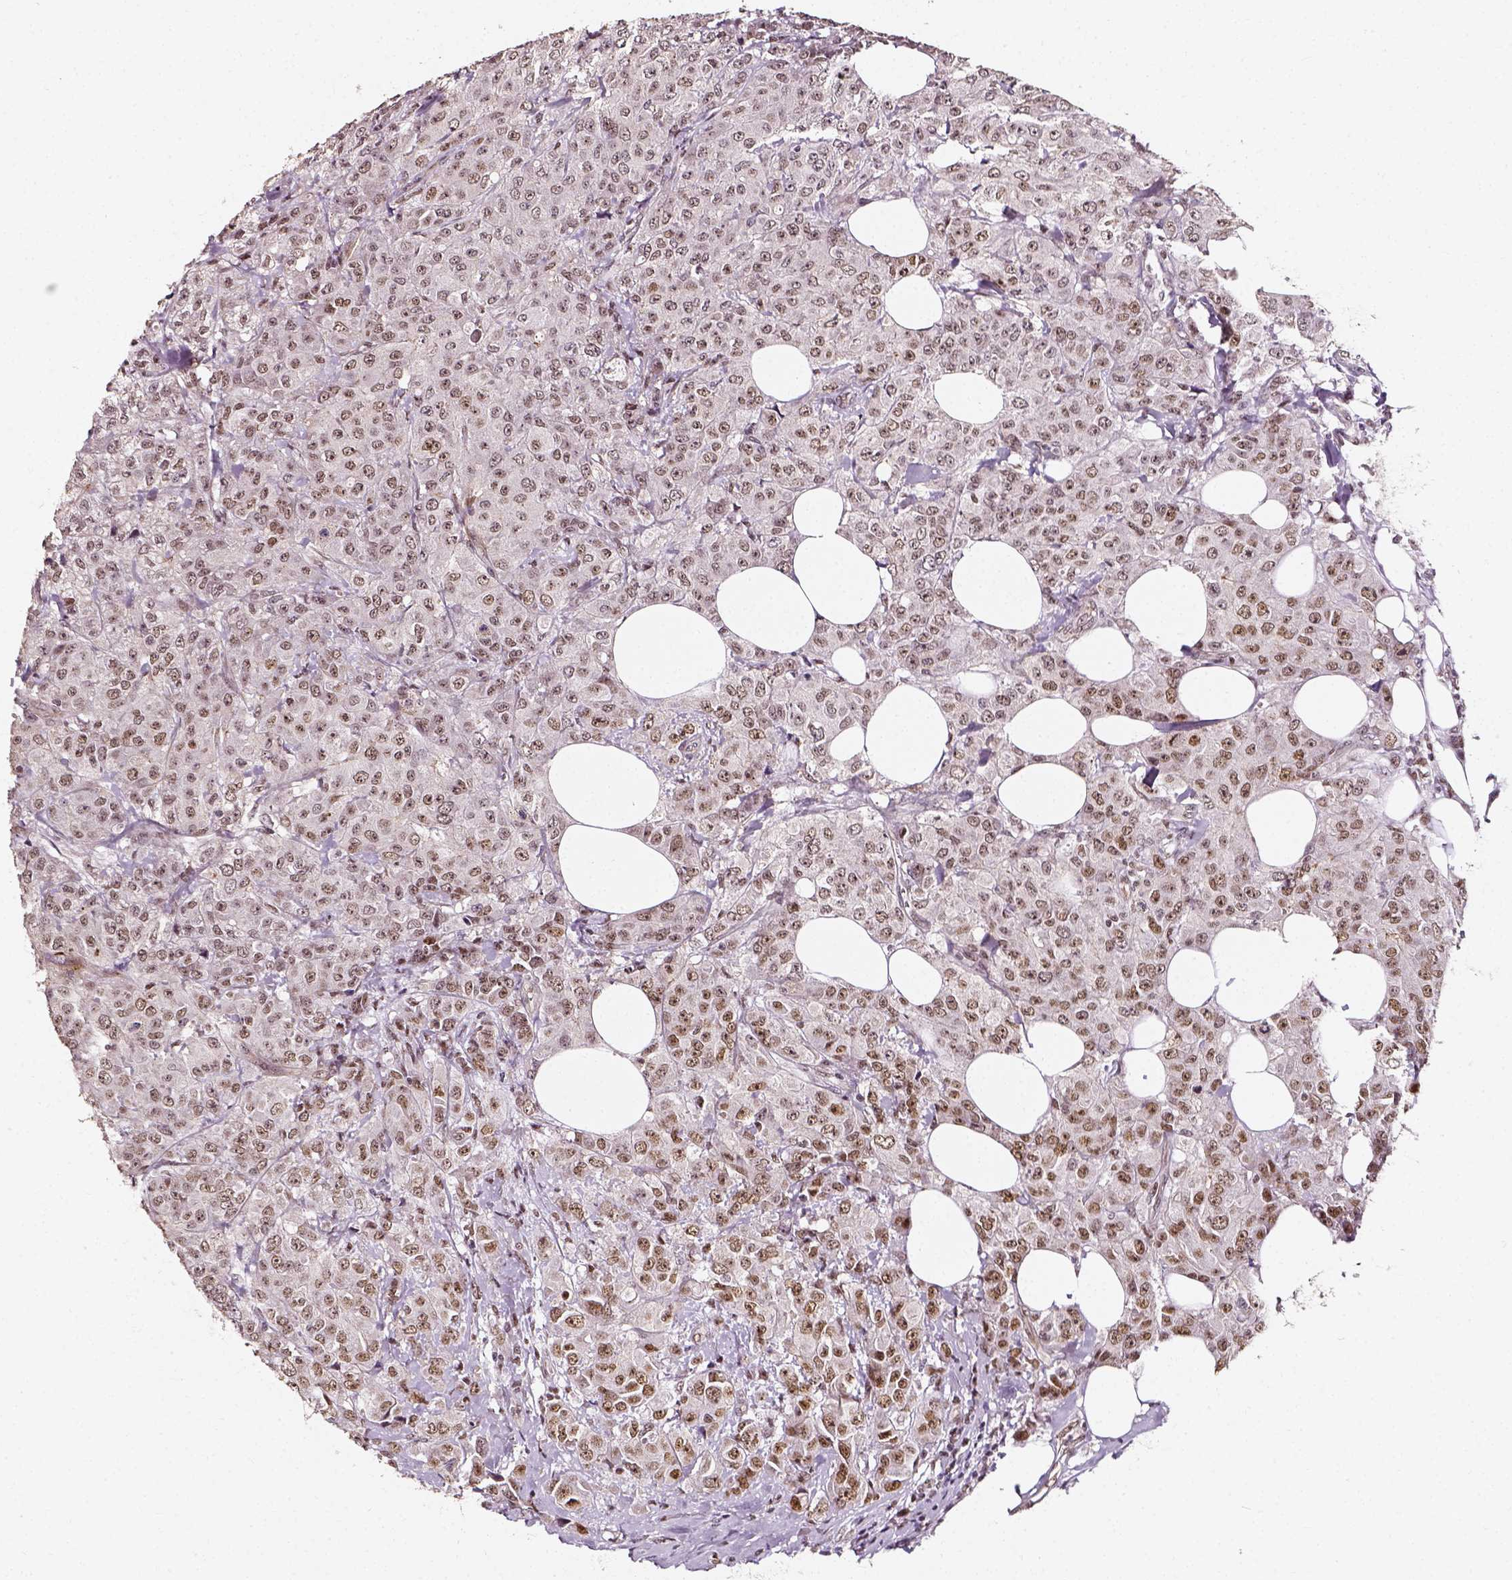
{"staining": {"intensity": "moderate", "quantity": ">75%", "location": "nuclear"}, "tissue": "breast cancer", "cell_type": "Tumor cells", "image_type": "cancer", "snomed": [{"axis": "morphology", "description": "Normal tissue, NOS"}, {"axis": "morphology", "description": "Duct carcinoma"}, {"axis": "topography", "description": "Breast"}], "caption": "This histopathology image shows breast invasive ductal carcinoma stained with IHC to label a protein in brown. The nuclear of tumor cells show moderate positivity for the protein. Nuclei are counter-stained blue.", "gene": "NACC1", "patient": {"sex": "female", "age": 43}}